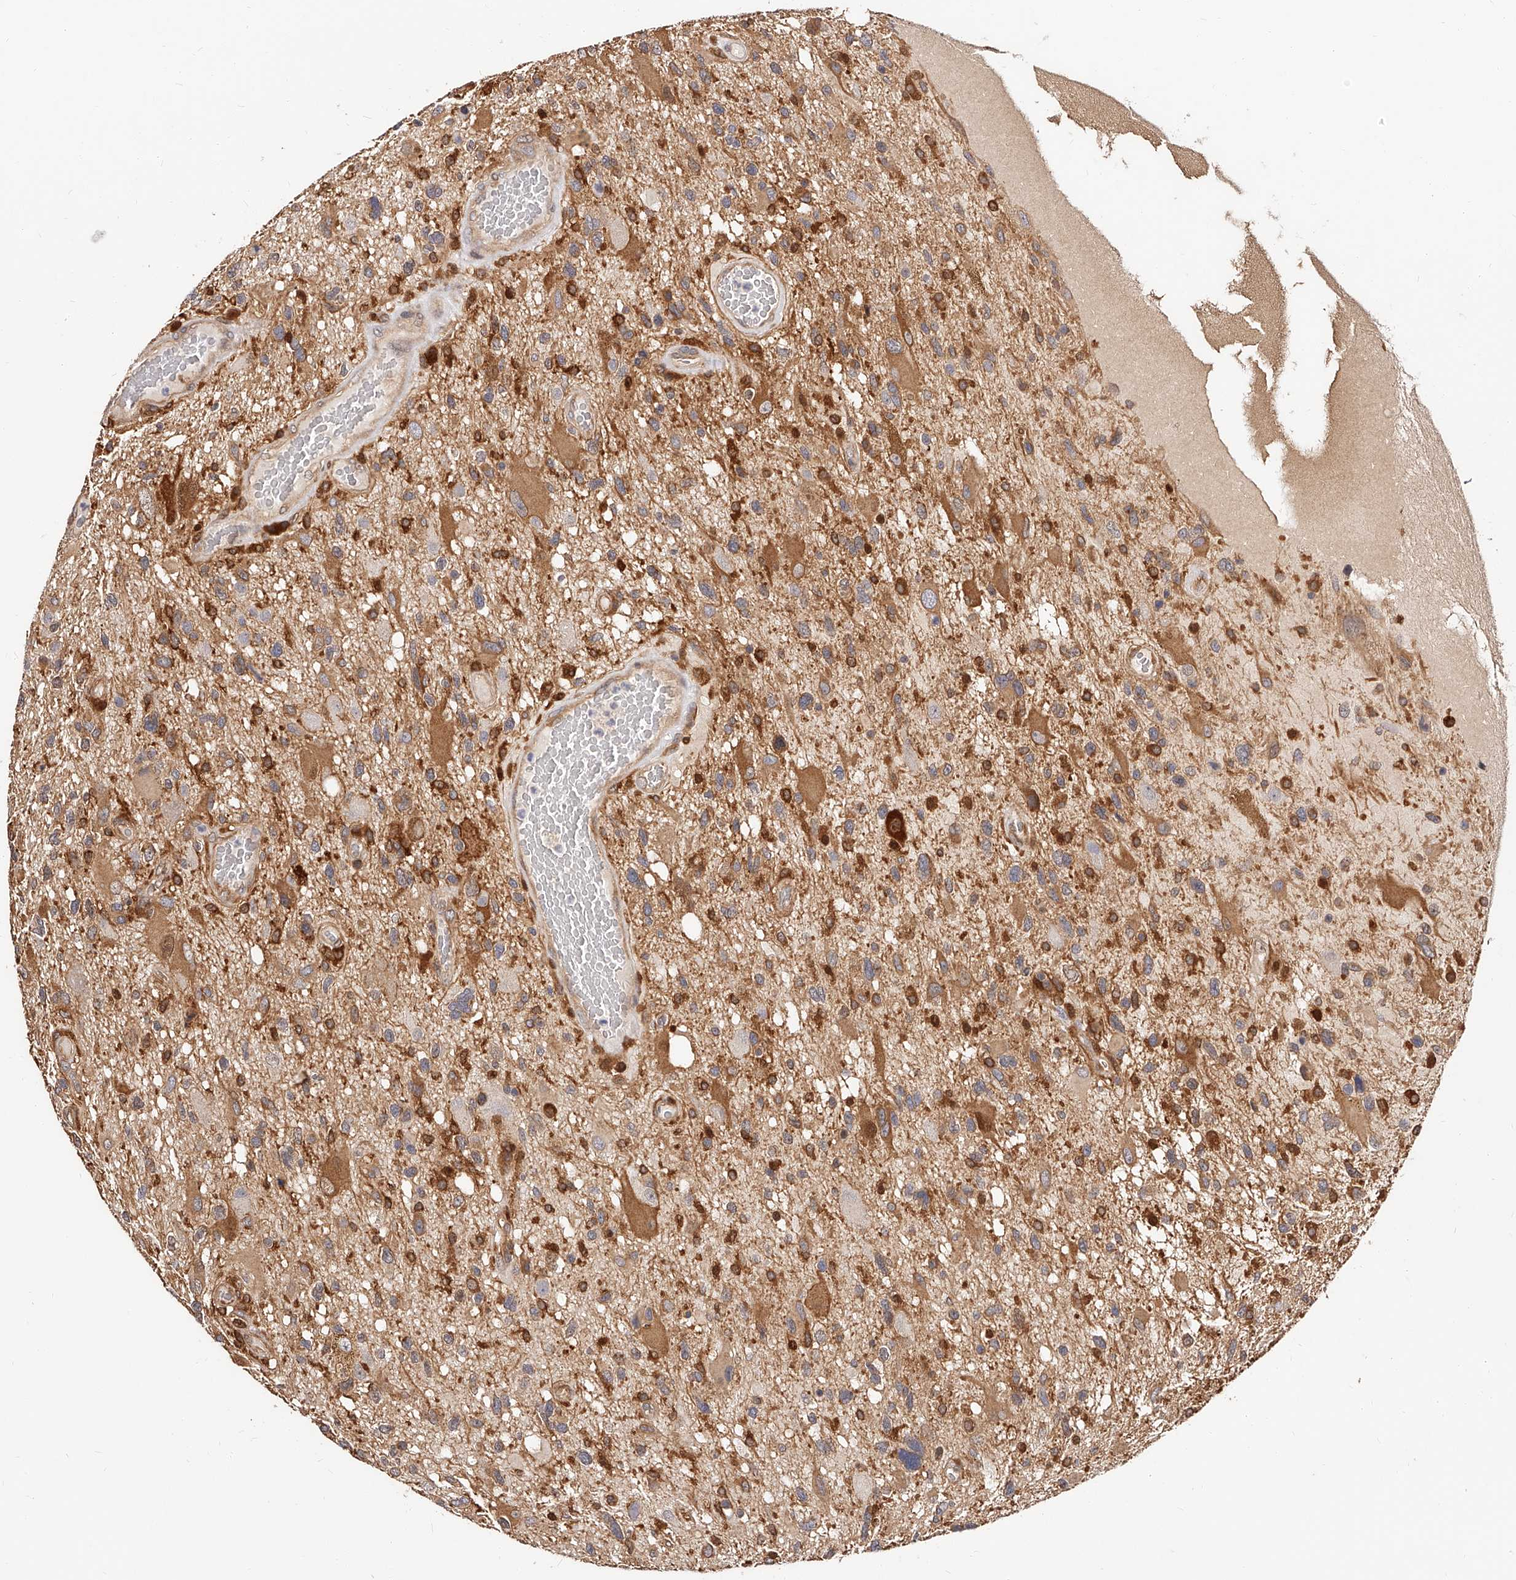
{"staining": {"intensity": "moderate", "quantity": "25%-75%", "location": "cytoplasmic/membranous"}, "tissue": "glioma", "cell_type": "Tumor cells", "image_type": "cancer", "snomed": [{"axis": "morphology", "description": "Glioma, malignant, High grade"}, {"axis": "topography", "description": "Brain"}], "caption": "Immunohistochemical staining of glioma displays moderate cytoplasmic/membranous protein positivity in about 25%-75% of tumor cells. The staining was performed using DAB, with brown indicating positive protein expression. Nuclei are stained blue with hematoxylin.", "gene": "LAP3", "patient": {"sex": "male", "age": 33}}